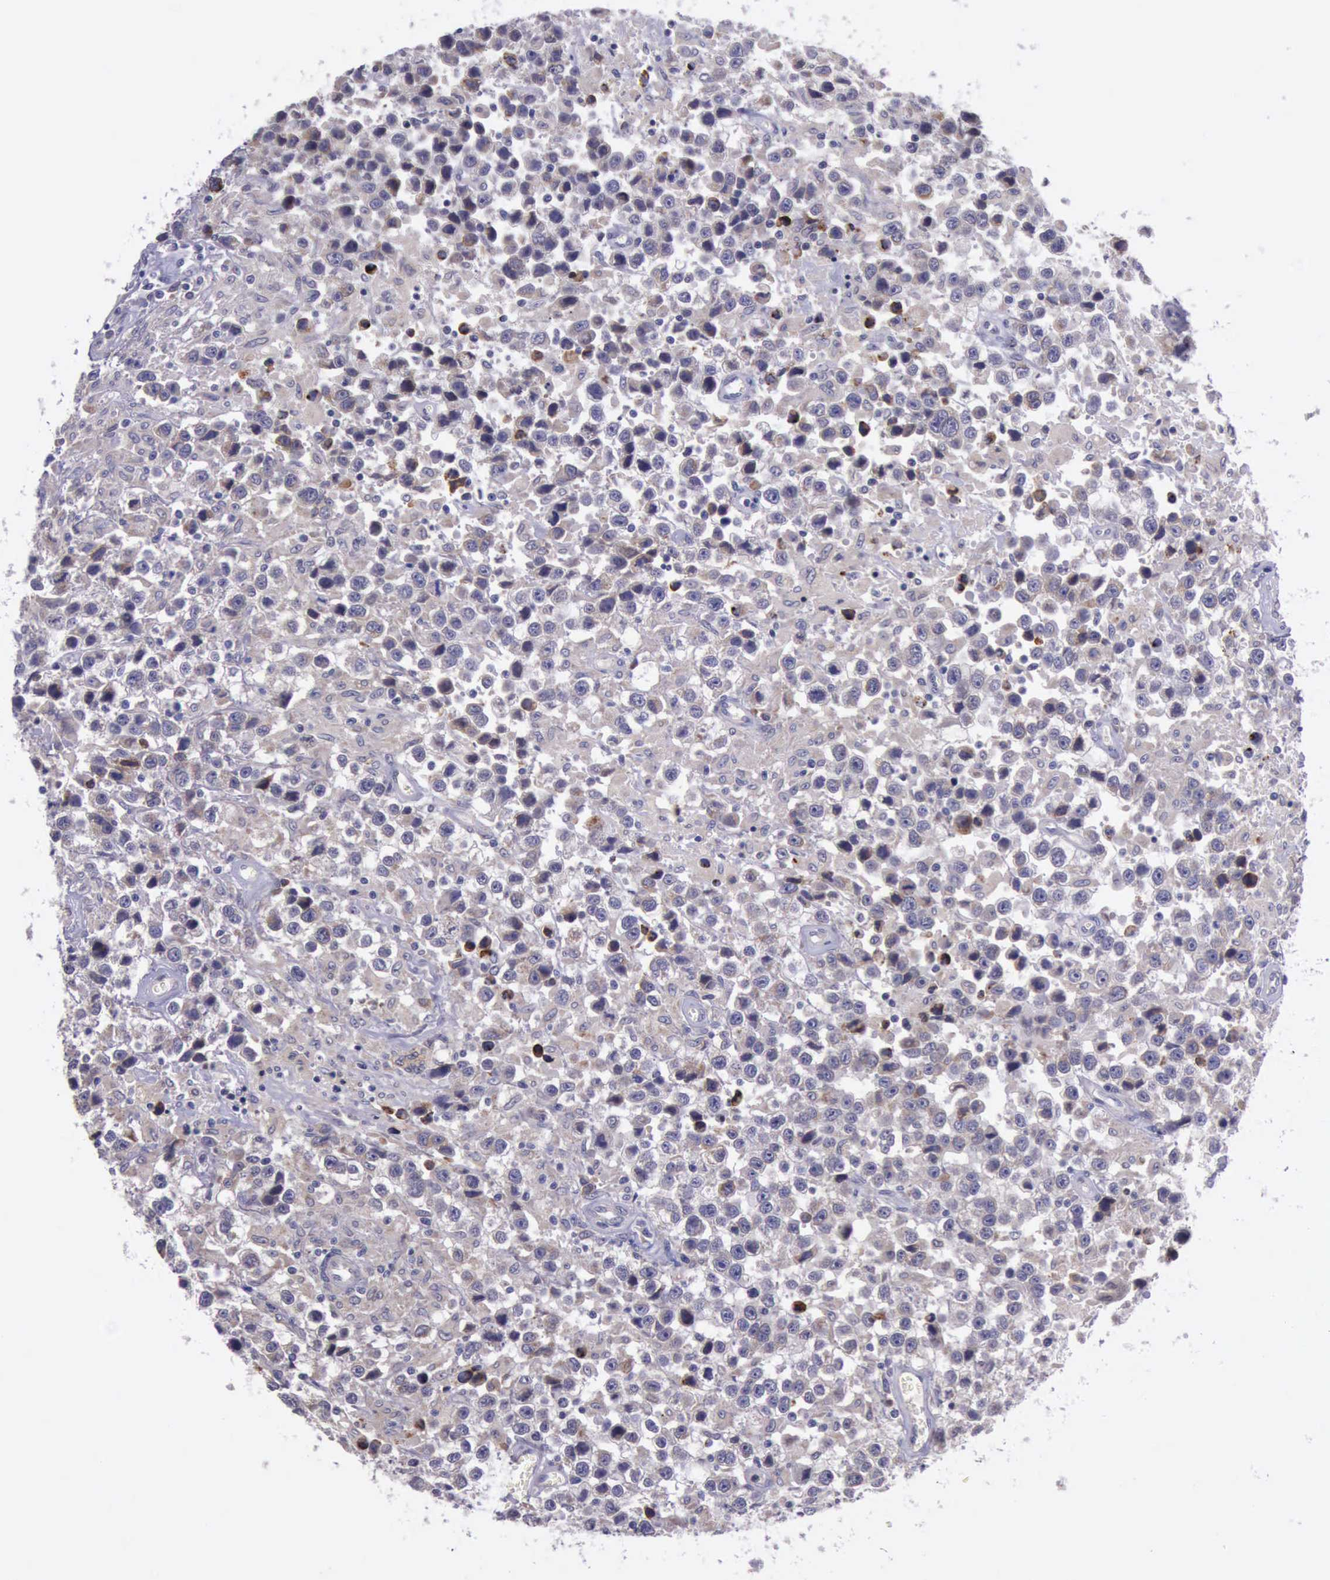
{"staining": {"intensity": "weak", "quantity": "25%-75%", "location": "cytoplasmic/membranous"}, "tissue": "testis cancer", "cell_type": "Tumor cells", "image_type": "cancer", "snomed": [{"axis": "morphology", "description": "Seminoma, NOS"}, {"axis": "topography", "description": "Testis"}], "caption": "Testis seminoma stained with DAB (3,3'-diaminobenzidine) IHC demonstrates low levels of weak cytoplasmic/membranous expression in approximately 25%-75% of tumor cells. Immunohistochemistry stains the protein in brown and the nuclei are stained blue.", "gene": "PLEK2", "patient": {"sex": "male", "age": 43}}